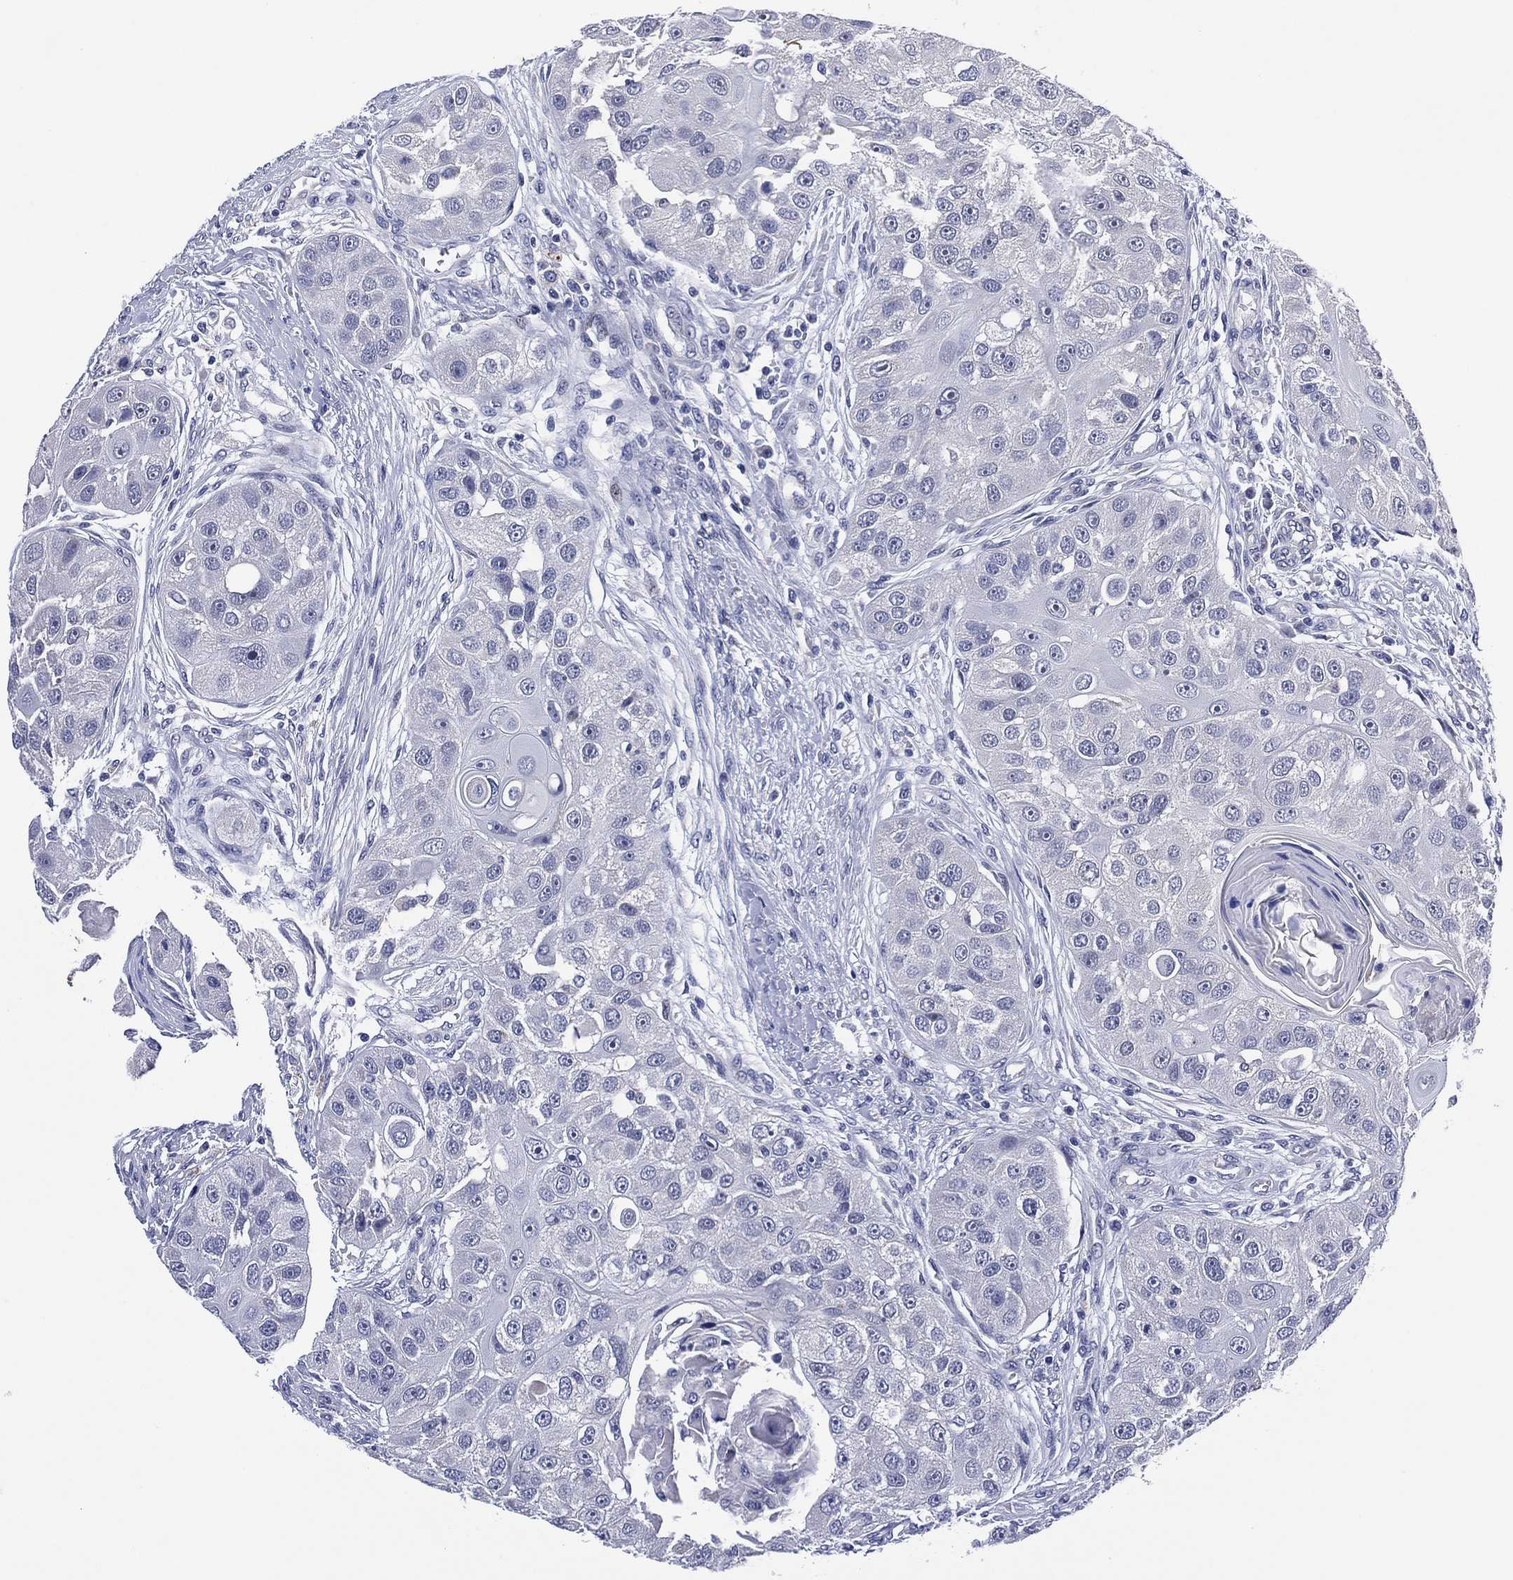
{"staining": {"intensity": "negative", "quantity": "none", "location": "none"}, "tissue": "head and neck cancer", "cell_type": "Tumor cells", "image_type": "cancer", "snomed": [{"axis": "morphology", "description": "Normal tissue, NOS"}, {"axis": "morphology", "description": "Squamous cell carcinoma, NOS"}, {"axis": "topography", "description": "Skeletal muscle"}, {"axis": "topography", "description": "Head-Neck"}], "caption": "Immunohistochemistry (IHC) micrograph of neoplastic tissue: human squamous cell carcinoma (head and neck) stained with DAB (3,3'-diaminobenzidine) reveals no significant protein positivity in tumor cells.", "gene": "CLIP3", "patient": {"sex": "male", "age": 51}}